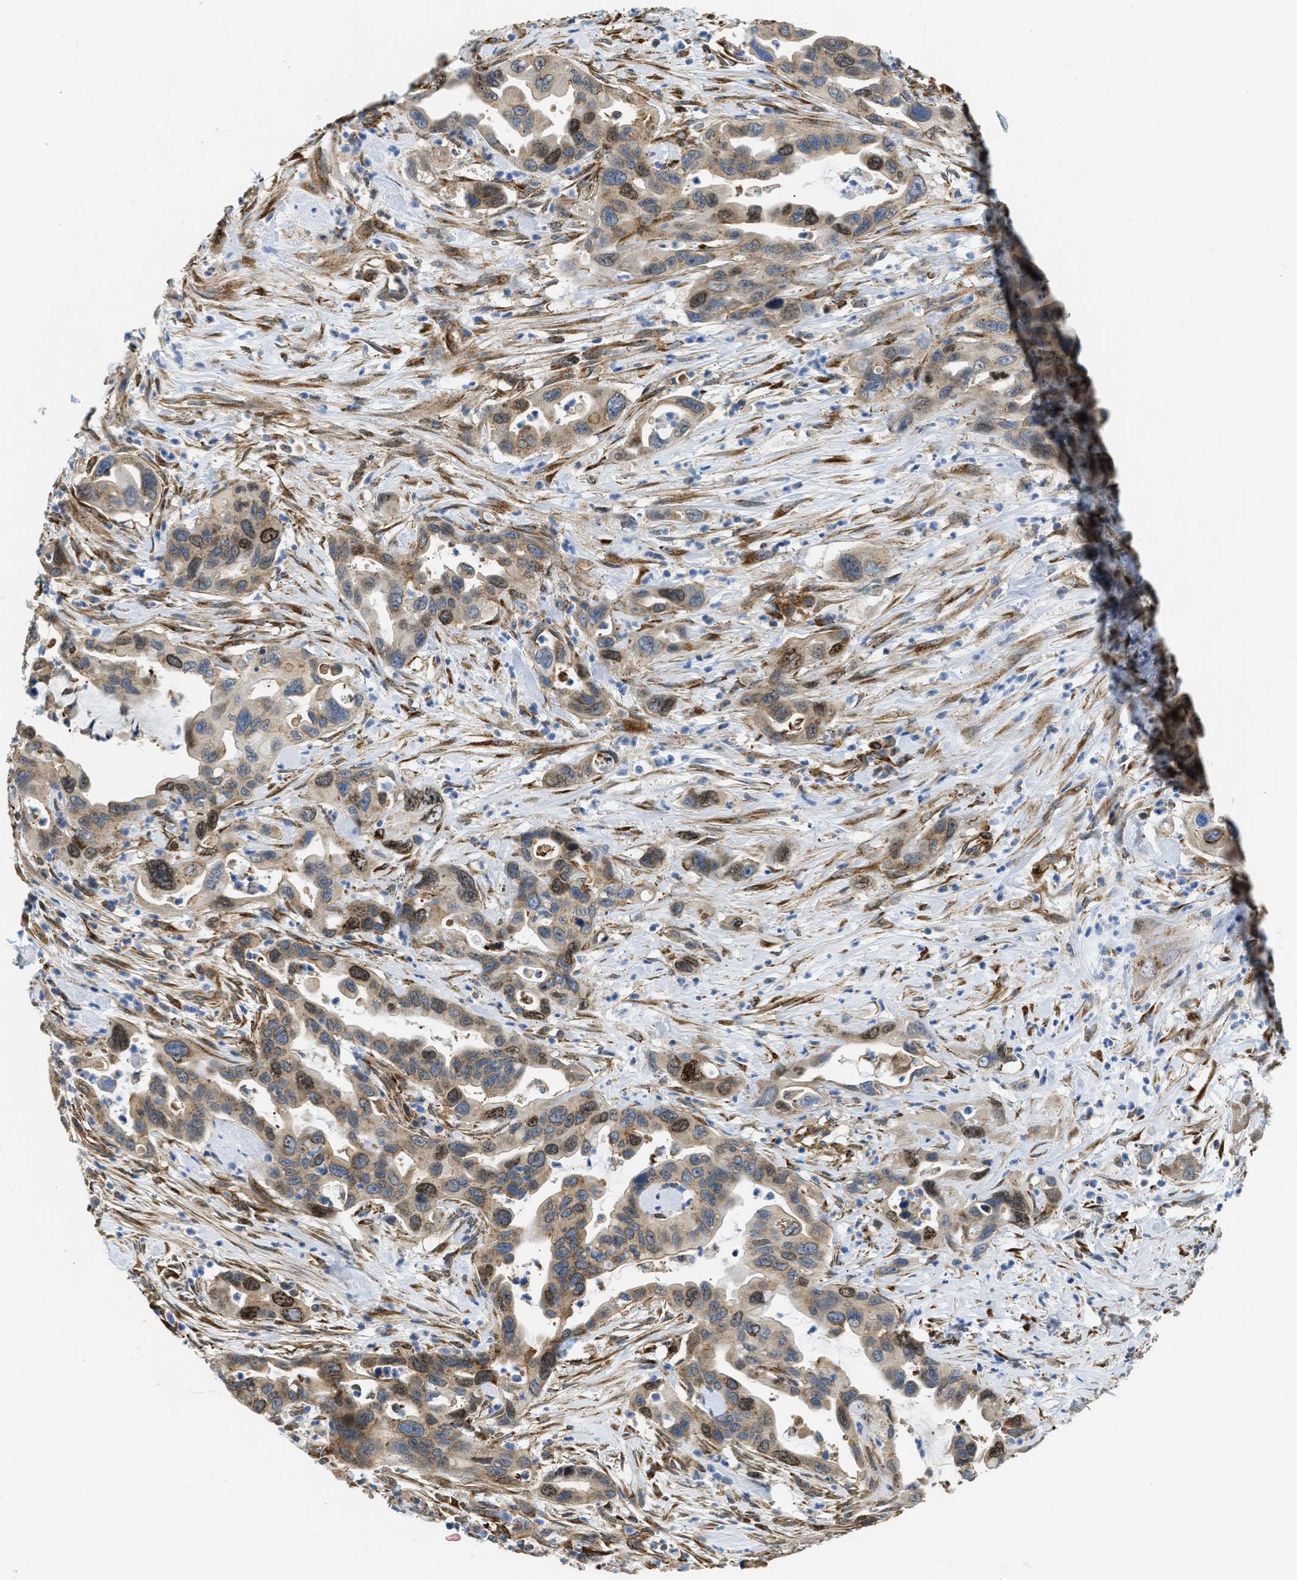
{"staining": {"intensity": "moderate", "quantity": "25%-75%", "location": "cytoplasmic/membranous,nuclear"}, "tissue": "pancreatic cancer", "cell_type": "Tumor cells", "image_type": "cancer", "snomed": [{"axis": "morphology", "description": "Adenocarcinoma, NOS"}, {"axis": "topography", "description": "Pancreas"}], "caption": "A brown stain labels moderate cytoplasmic/membranous and nuclear positivity of a protein in adenocarcinoma (pancreatic) tumor cells.", "gene": "SEPTIN2", "patient": {"sex": "female", "age": 70}}